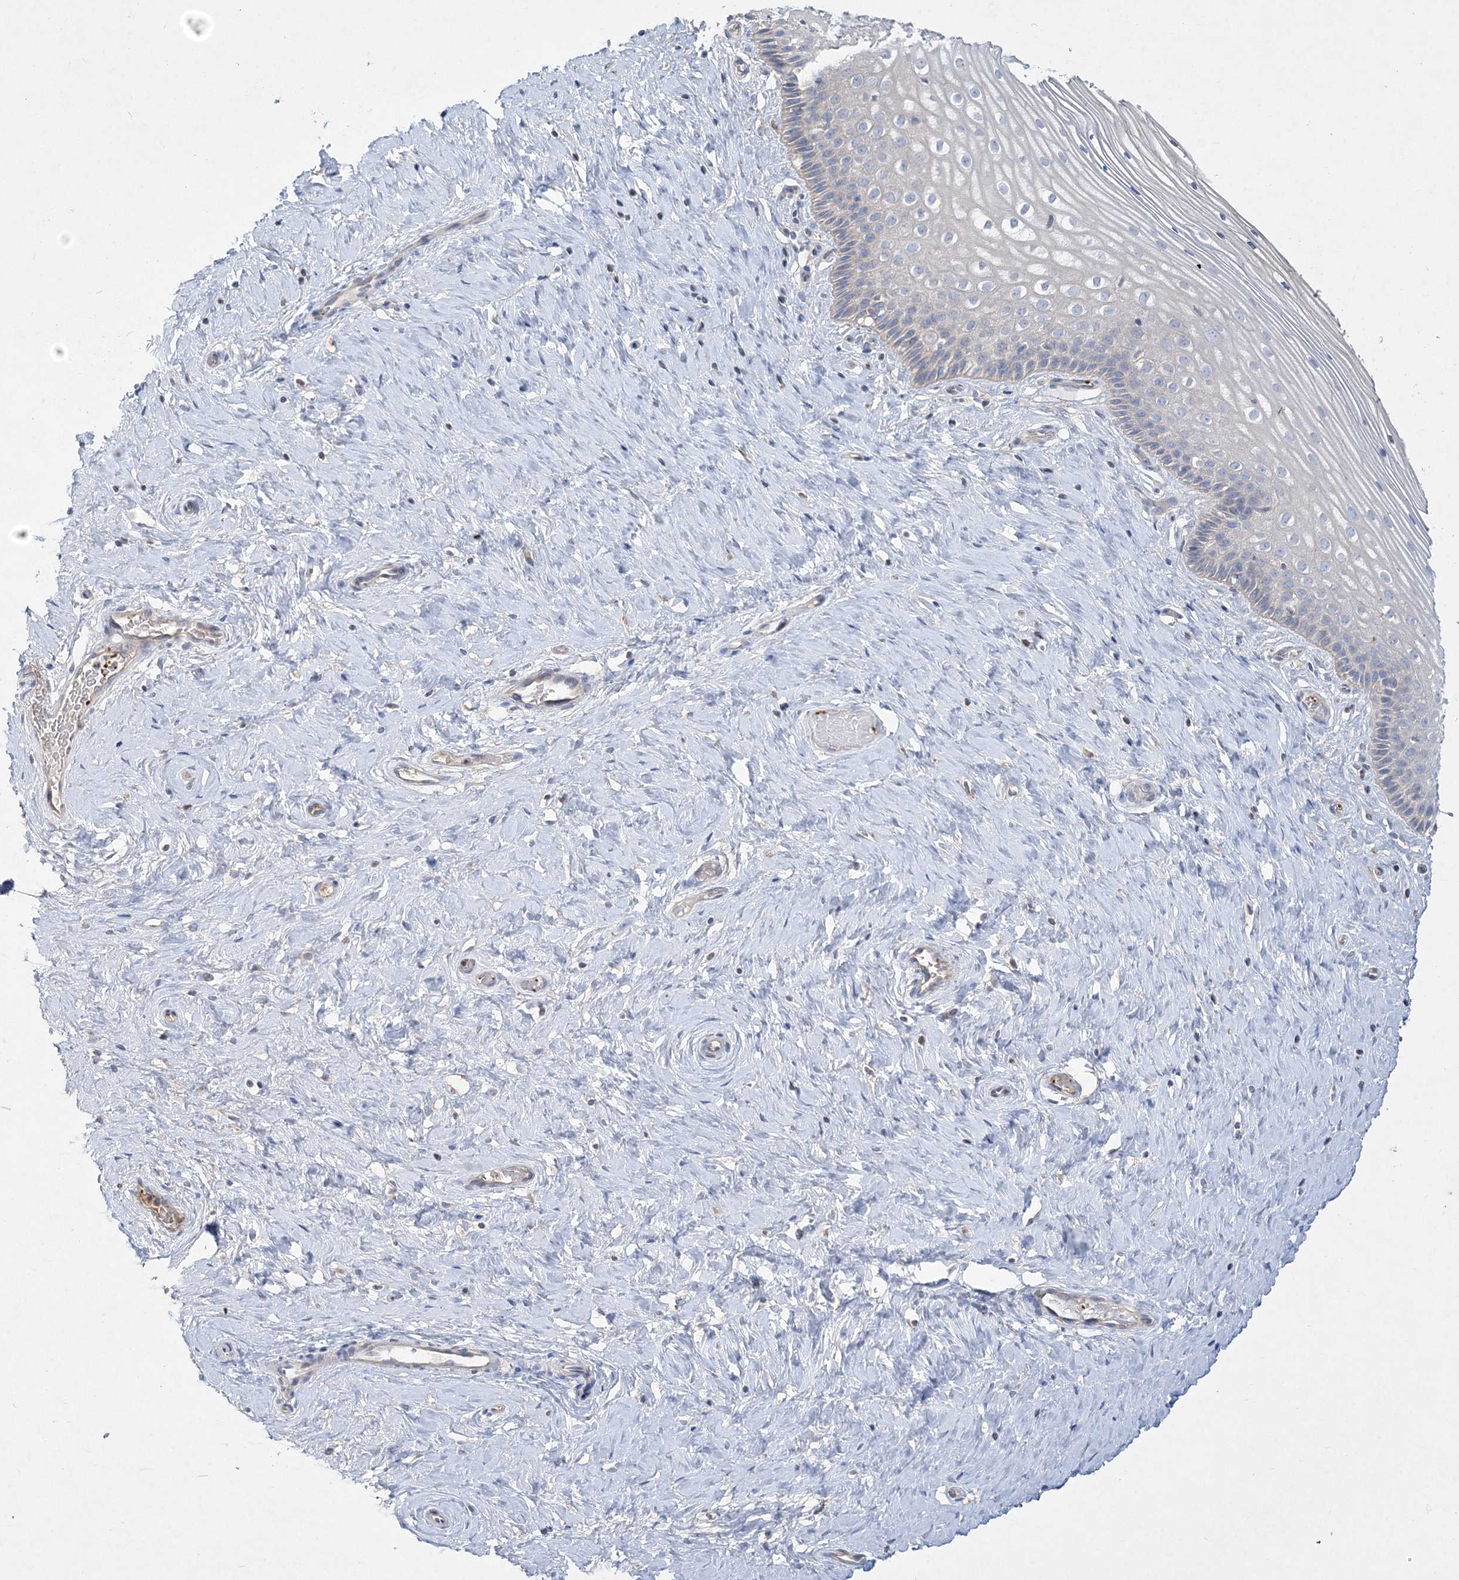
{"staining": {"intensity": "weak", "quantity": "<25%", "location": "cytoplasmic/membranous"}, "tissue": "cervix", "cell_type": "Glandular cells", "image_type": "normal", "snomed": [{"axis": "morphology", "description": "Normal tissue, NOS"}, {"axis": "topography", "description": "Cervix"}], "caption": "The micrograph reveals no significant positivity in glandular cells of cervix. (Immunohistochemistry (ihc), brightfield microscopy, high magnification).", "gene": "ADCK2", "patient": {"sex": "female", "age": 33}}